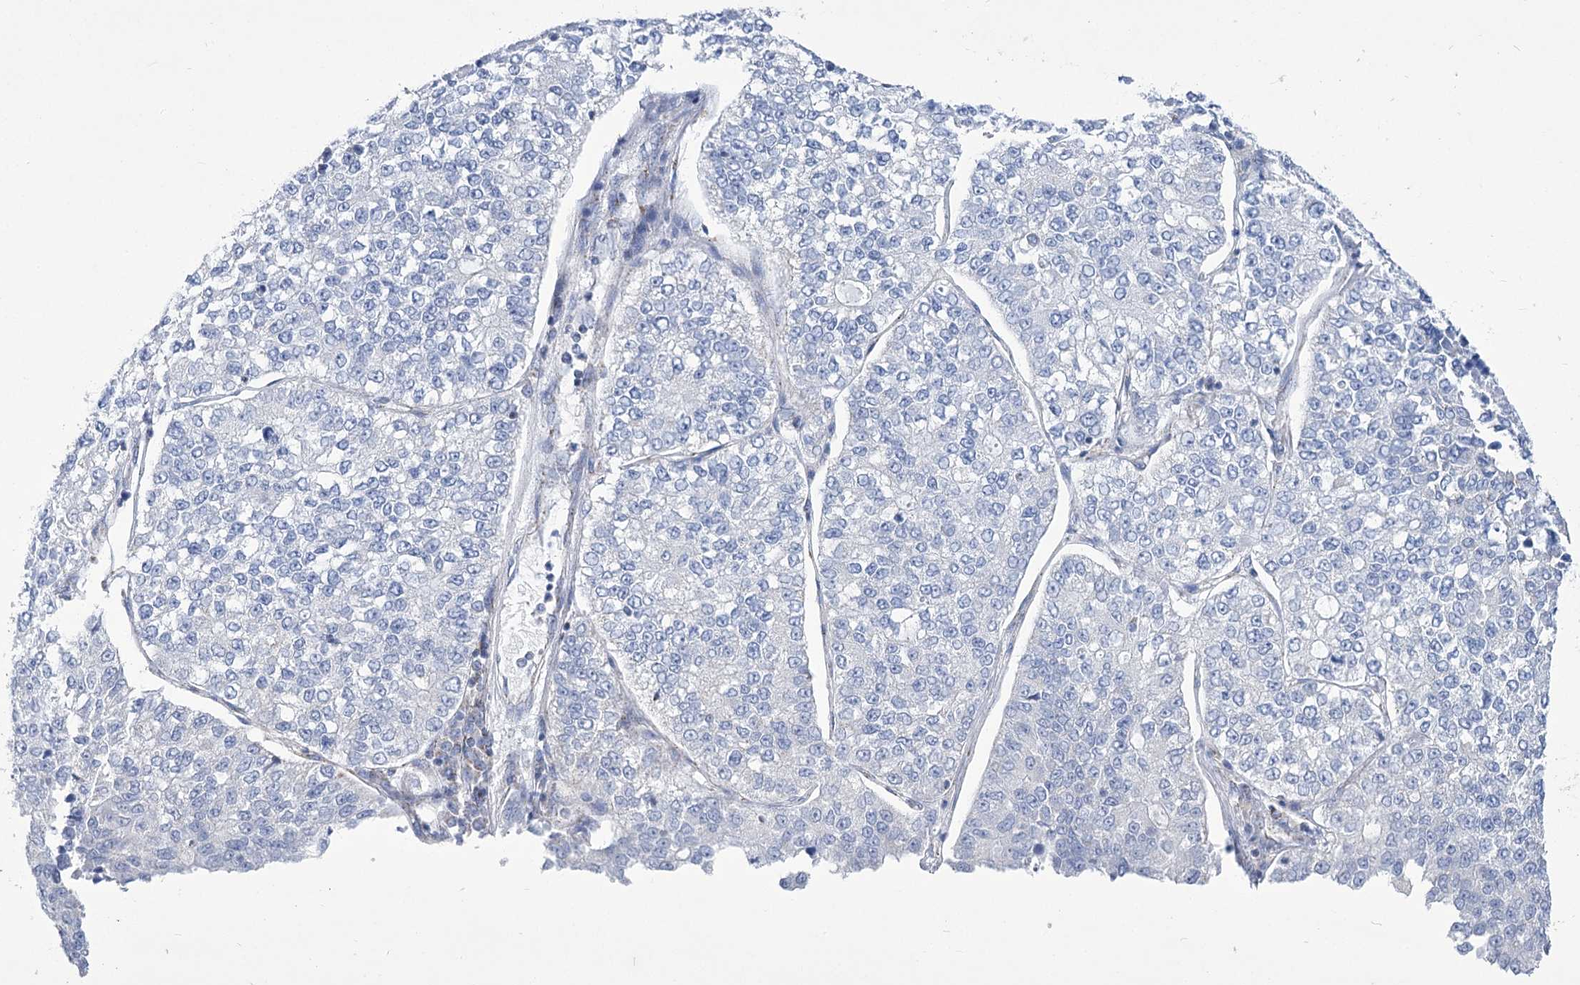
{"staining": {"intensity": "negative", "quantity": "none", "location": "none"}, "tissue": "lung cancer", "cell_type": "Tumor cells", "image_type": "cancer", "snomed": [{"axis": "morphology", "description": "Adenocarcinoma, NOS"}, {"axis": "topography", "description": "Lung"}], "caption": "DAB (3,3'-diaminobenzidine) immunohistochemical staining of human adenocarcinoma (lung) demonstrates no significant staining in tumor cells.", "gene": "PDHB", "patient": {"sex": "male", "age": 49}}